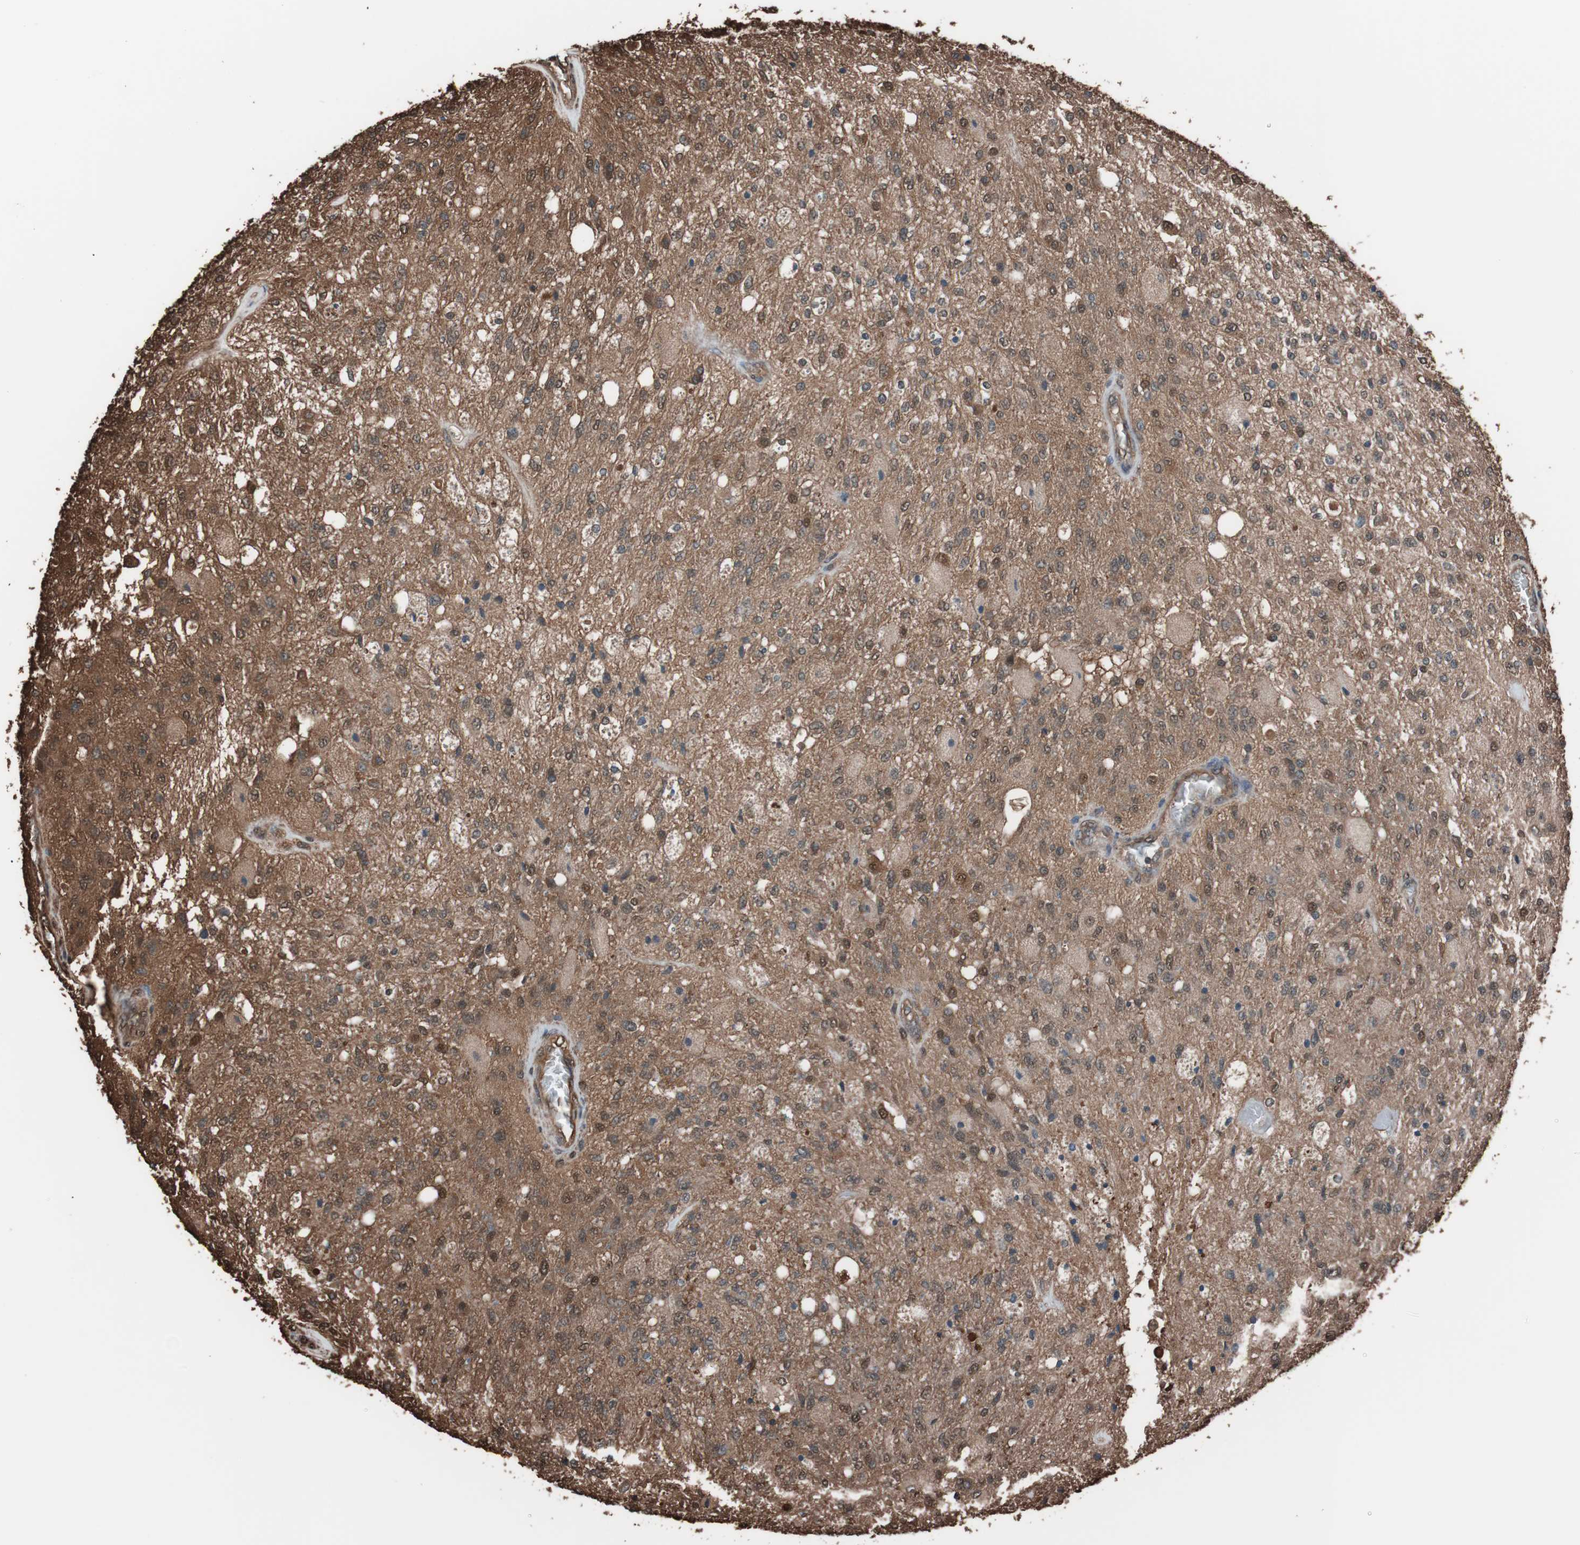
{"staining": {"intensity": "moderate", "quantity": "<25%", "location": "cytoplasmic/membranous,nuclear"}, "tissue": "glioma", "cell_type": "Tumor cells", "image_type": "cancer", "snomed": [{"axis": "morphology", "description": "Normal tissue, NOS"}, {"axis": "morphology", "description": "Glioma, malignant, High grade"}, {"axis": "topography", "description": "Cerebral cortex"}], "caption": "Protein staining of glioma tissue displays moderate cytoplasmic/membranous and nuclear expression in about <25% of tumor cells.", "gene": "CALM2", "patient": {"sex": "male", "age": 77}}